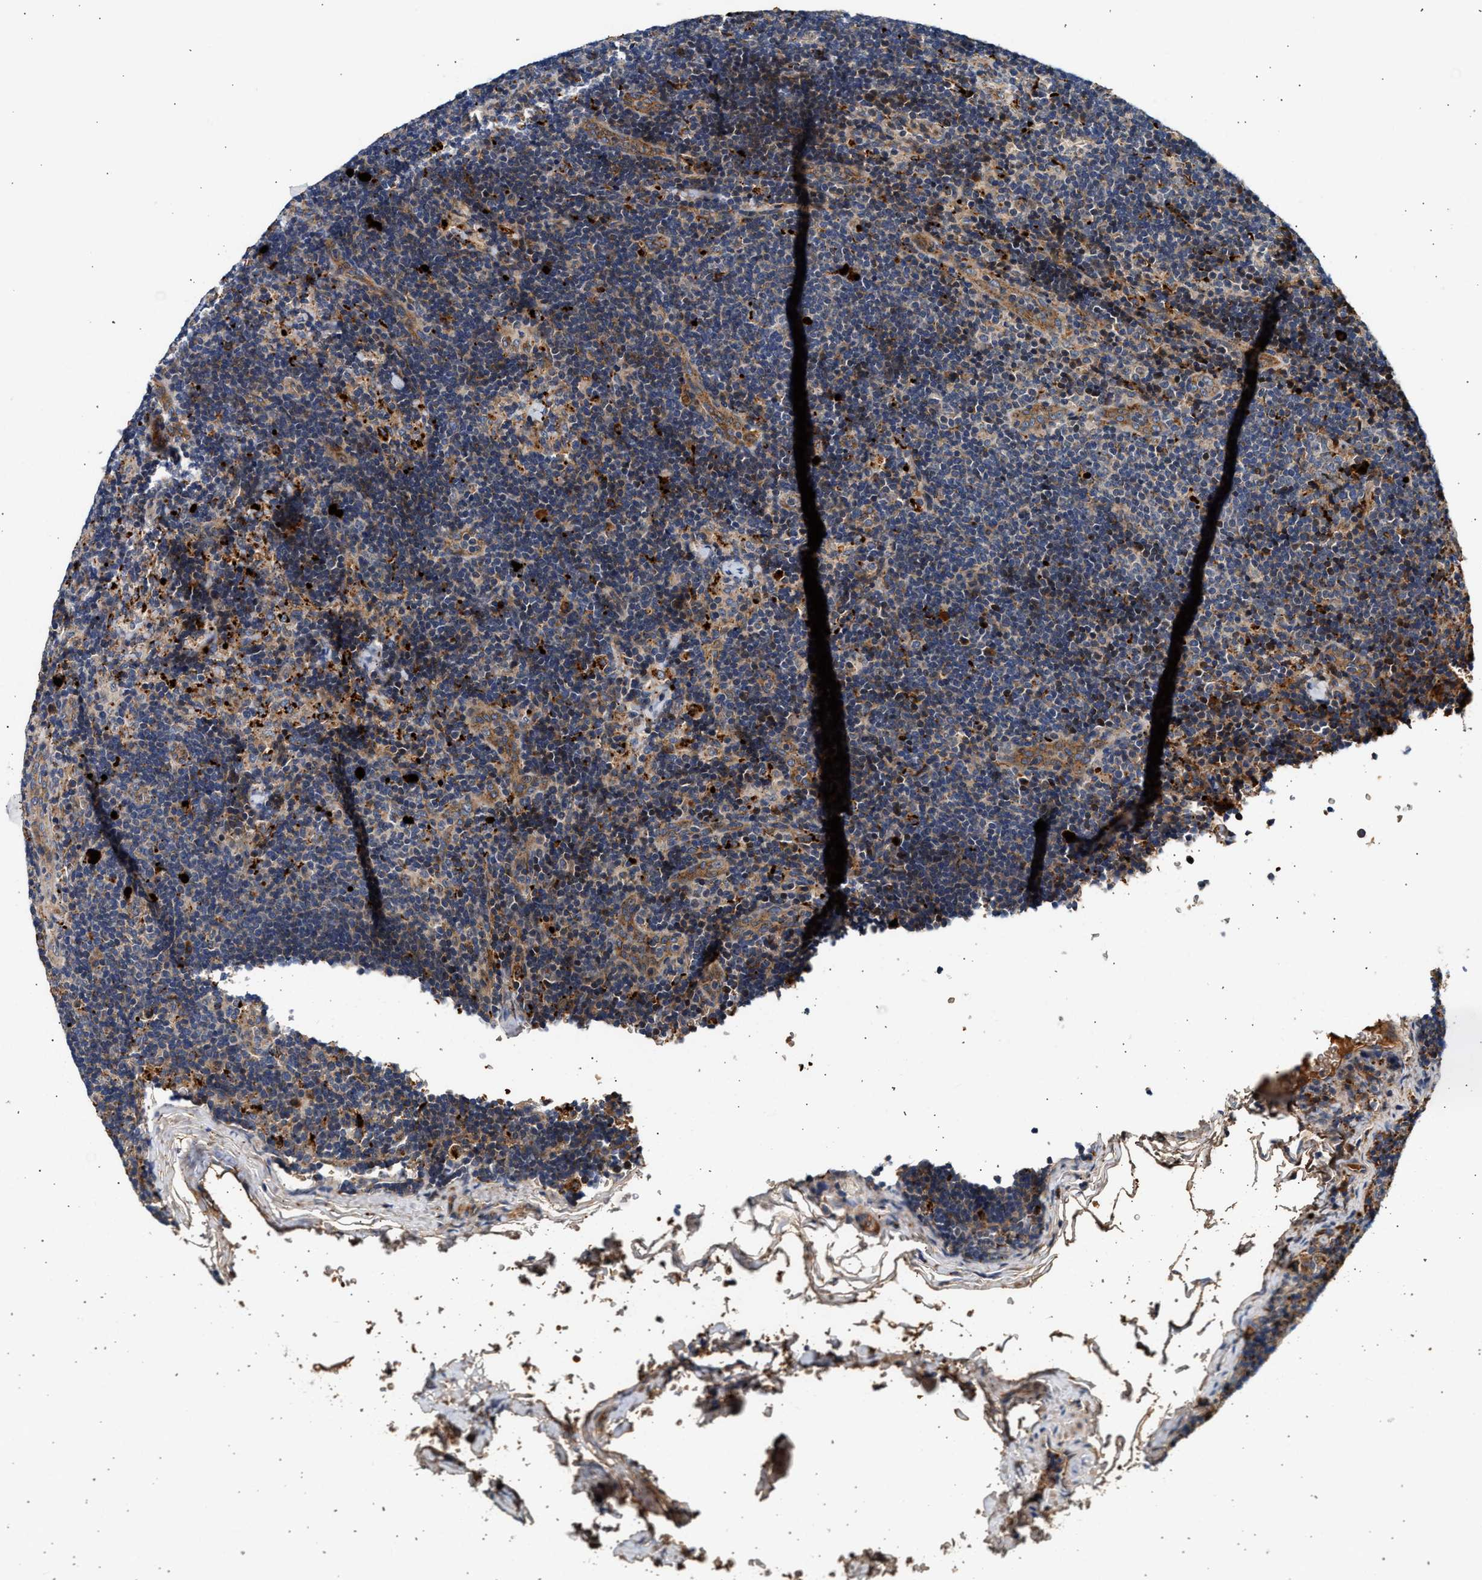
{"staining": {"intensity": "negative", "quantity": "none", "location": "none"}, "tissue": "lymph node", "cell_type": "Non-germinal center cells", "image_type": "normal", "snomed": [{"axis": "morphology", "description": "Normal tissue, NOS"}, {"axis": "topography", "description": "Lymph node"}], "caption": "High magnification brightfield microscopy of unremarkable lymph node stained with DAB (3,3'-diaminobenzidine) (brown) and counterstained with hematoxylin (blue): non-germinal center cells show no significant expression. (Brightfield microscopy of DAB immunohistochemistry (IHC) at high magnification).", "gene": "PLD3", "patient": {"sex": "female", "age": 14}}